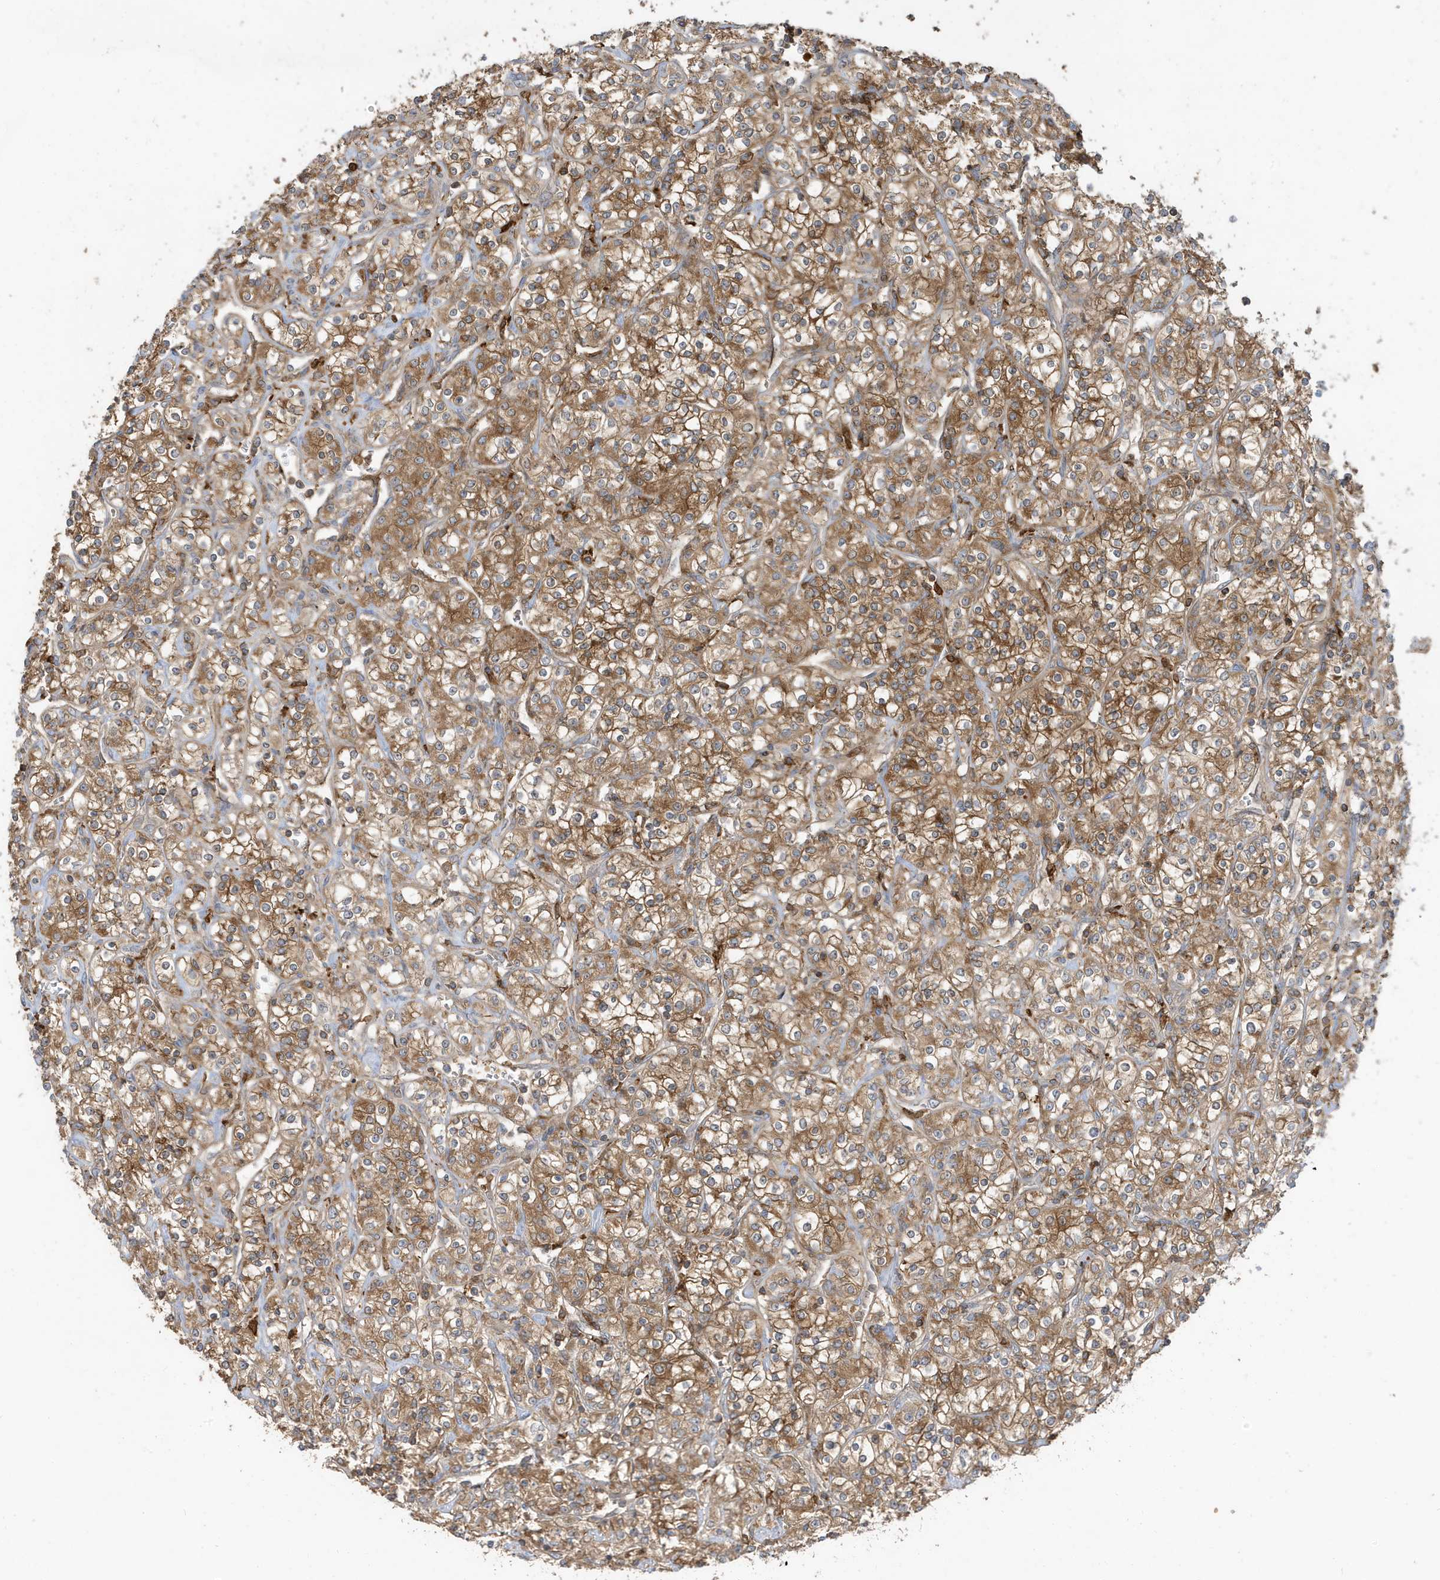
{"staining": {"intensity": "moderate", "quantity": ">75%", "location": "cytoplasmic/membranous"}, "tissue": "renal cancer", "cell_type": "Tumor cells", "image_type": "cancer", "snomed": [{"axis": "morphology", "description": "Adenocarcinoma, NOS"}, {"axis": "topography", "description": "Kidney"}], "caption": "Protein staining of renal cancer tissue demonstrates moderate cytoplasmic/membranous positivity in about >75% of tumor cells.", "gene": "ABTB1", "patient": {"sex": "male", "age": 77}}